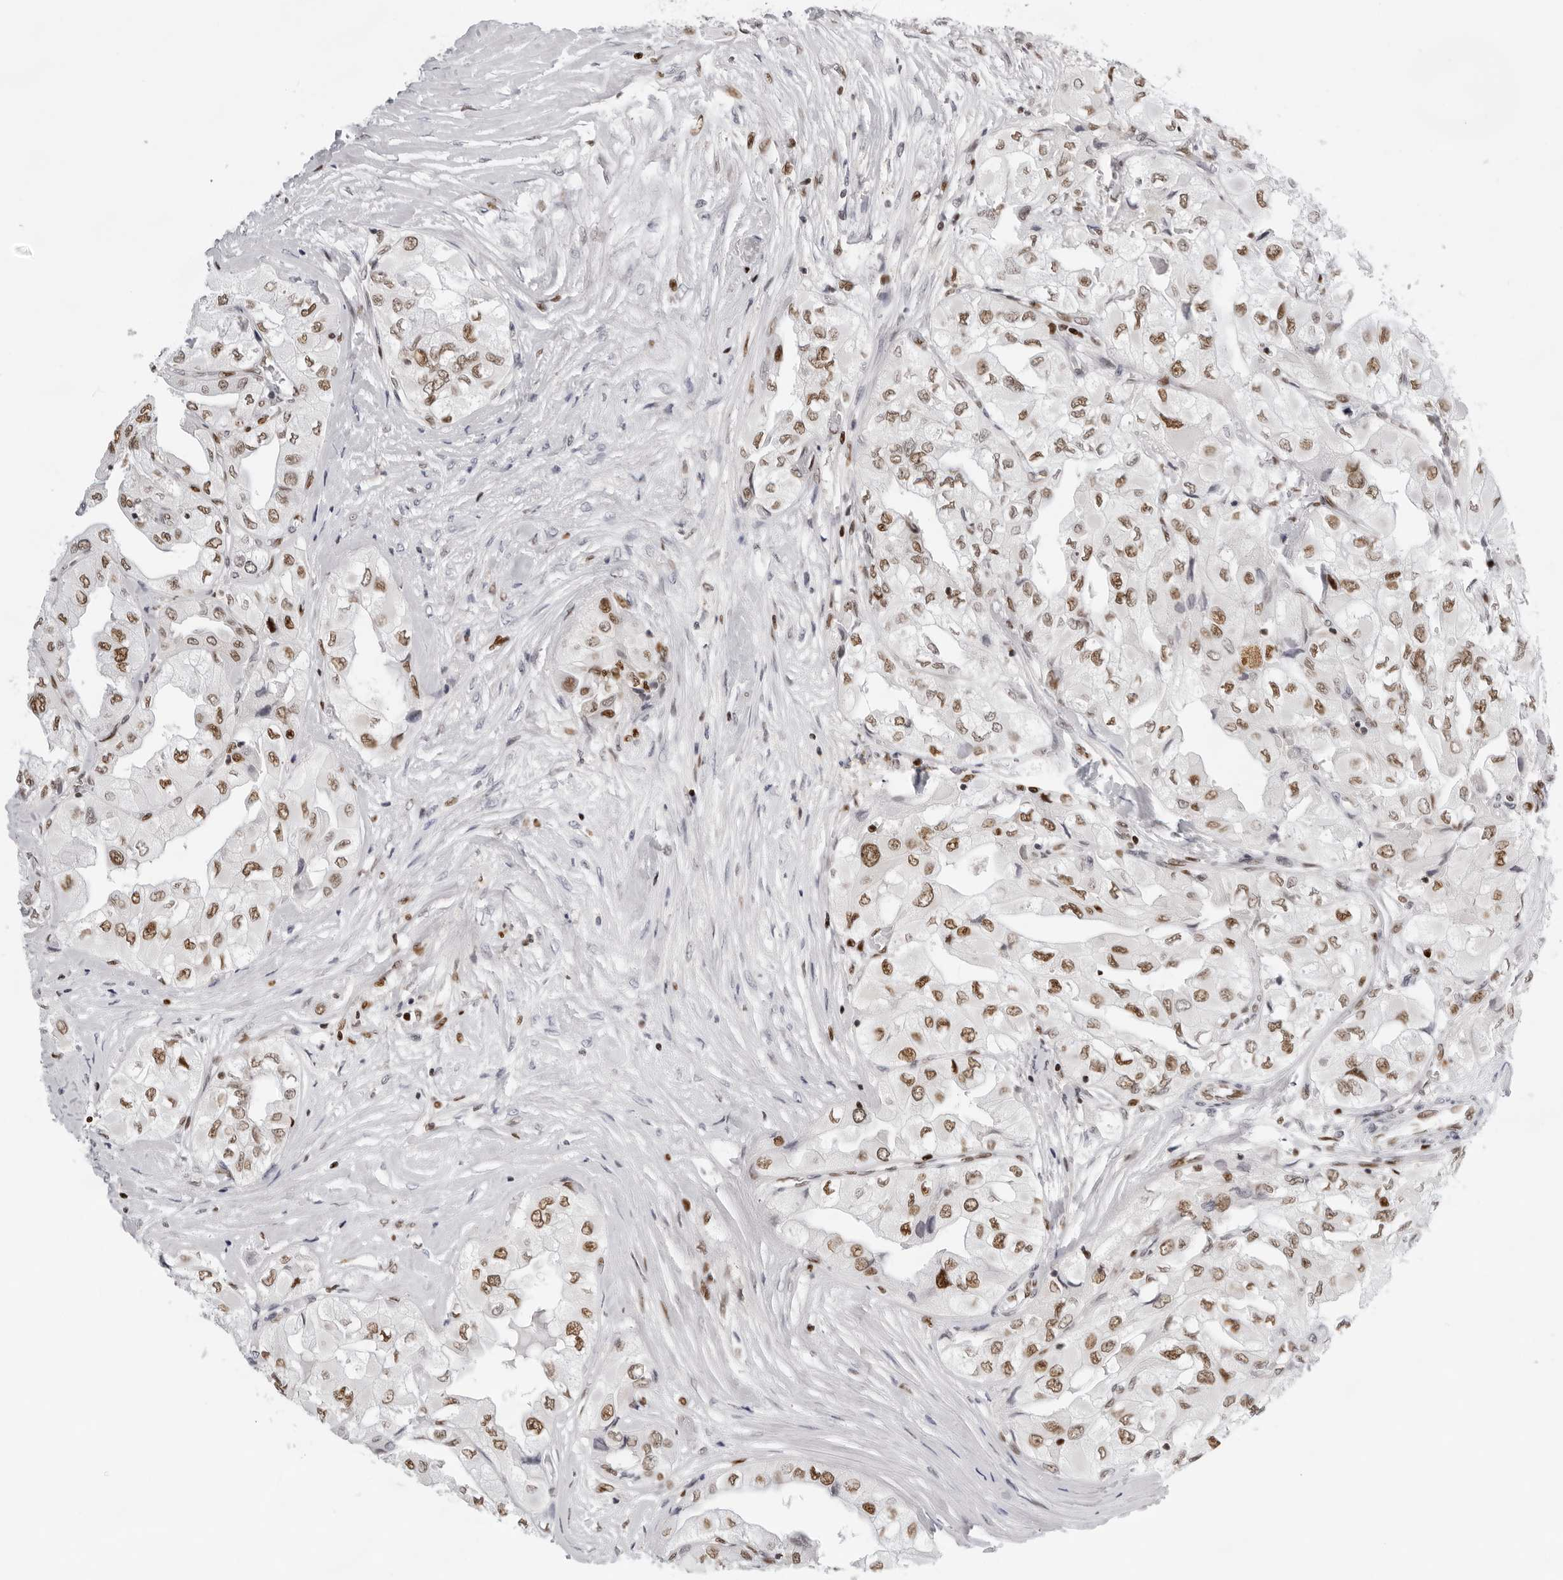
{"staining": {"intensity": "moderate", "quantity": ">75%", "location": "nuclear"}, "tissue": "thyroid cancer", "cell_type": "Tumor cells", "image_type": "cancer", "snomed": [{"axis": "morphology", "description": "Papillary adenocarcinoma, NOS"}, {"axis": "topography", "description": "Thyroid gland"}], "caption": "Moderate nuclear staining for a protein is seen in approximately >75% of tumor cells of thyroid cancer using immunohistochemistry (IHC).", "gene": "OGG1", "patient": {"sex": "female", "age": 59}}